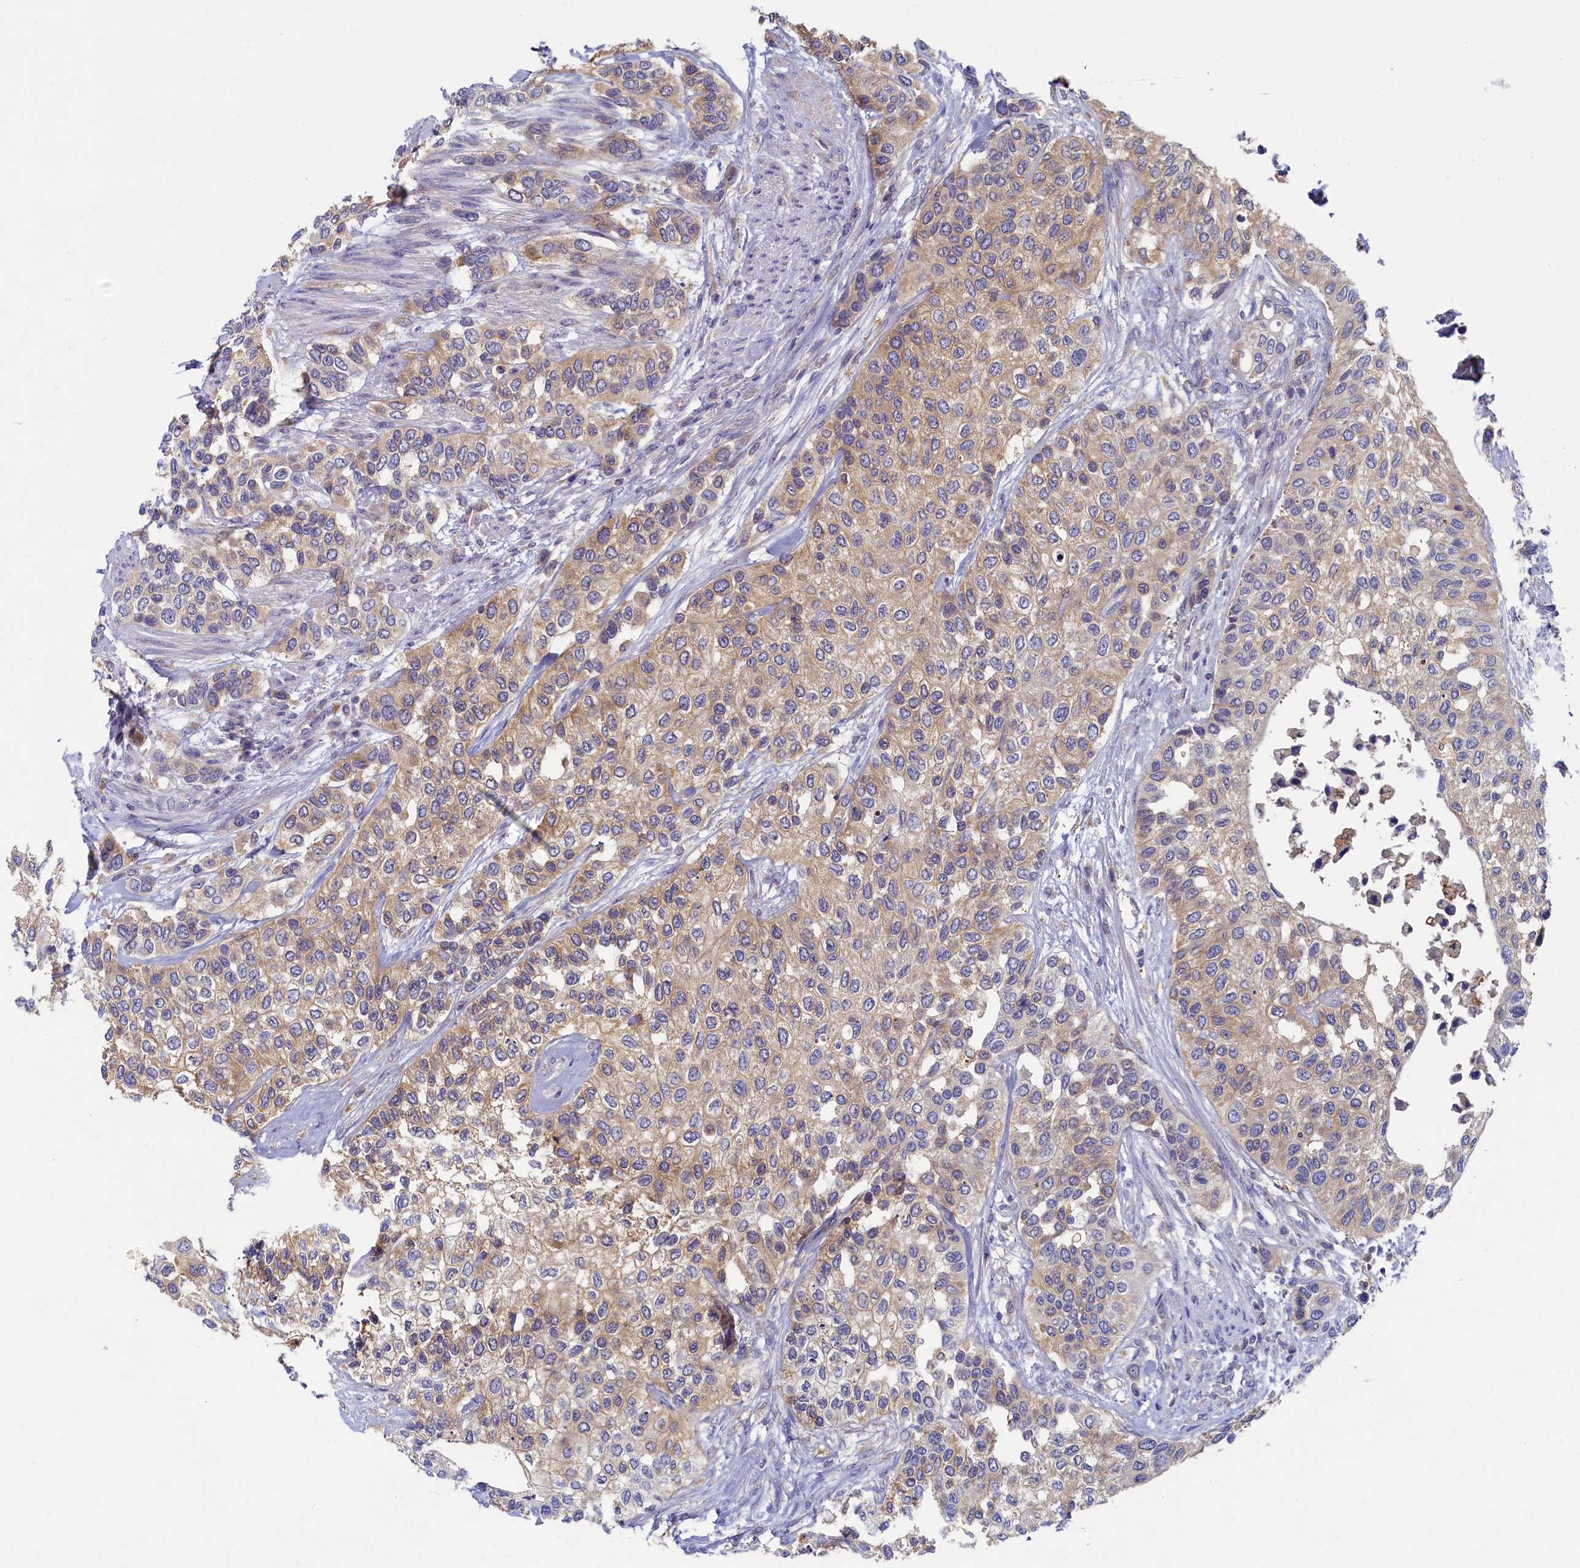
{"staining": {"intensity": "weak", "quantity": ">75%", "location": "cytoplasmic/membranous"}, "tissue": "urothelial cancer", "cell_type": "Tumor cells", "image_type": "cancer", "snomed": [{"axis": "morphology", "description": "Normal tissue, NOS"}, {"axis": "morphology", "description": "Urothelial carcinoma, High grade"}, {"axis": "topography", "description": "Vascular tissue"}, {"axis": "topography", "description": "Urinary bladder"}], "caption": "Immunohistochemistry (IHC) of high-grade urothelial carcinoma displays low levels of weak cytoplasmic/membranous positivity in approximately >75% of tumor cells. (DAB = brown stain, brightfield microscopy at high magnification).", "gene": "TIMM8B", "patient": {"sex": "female", "age": 56}}